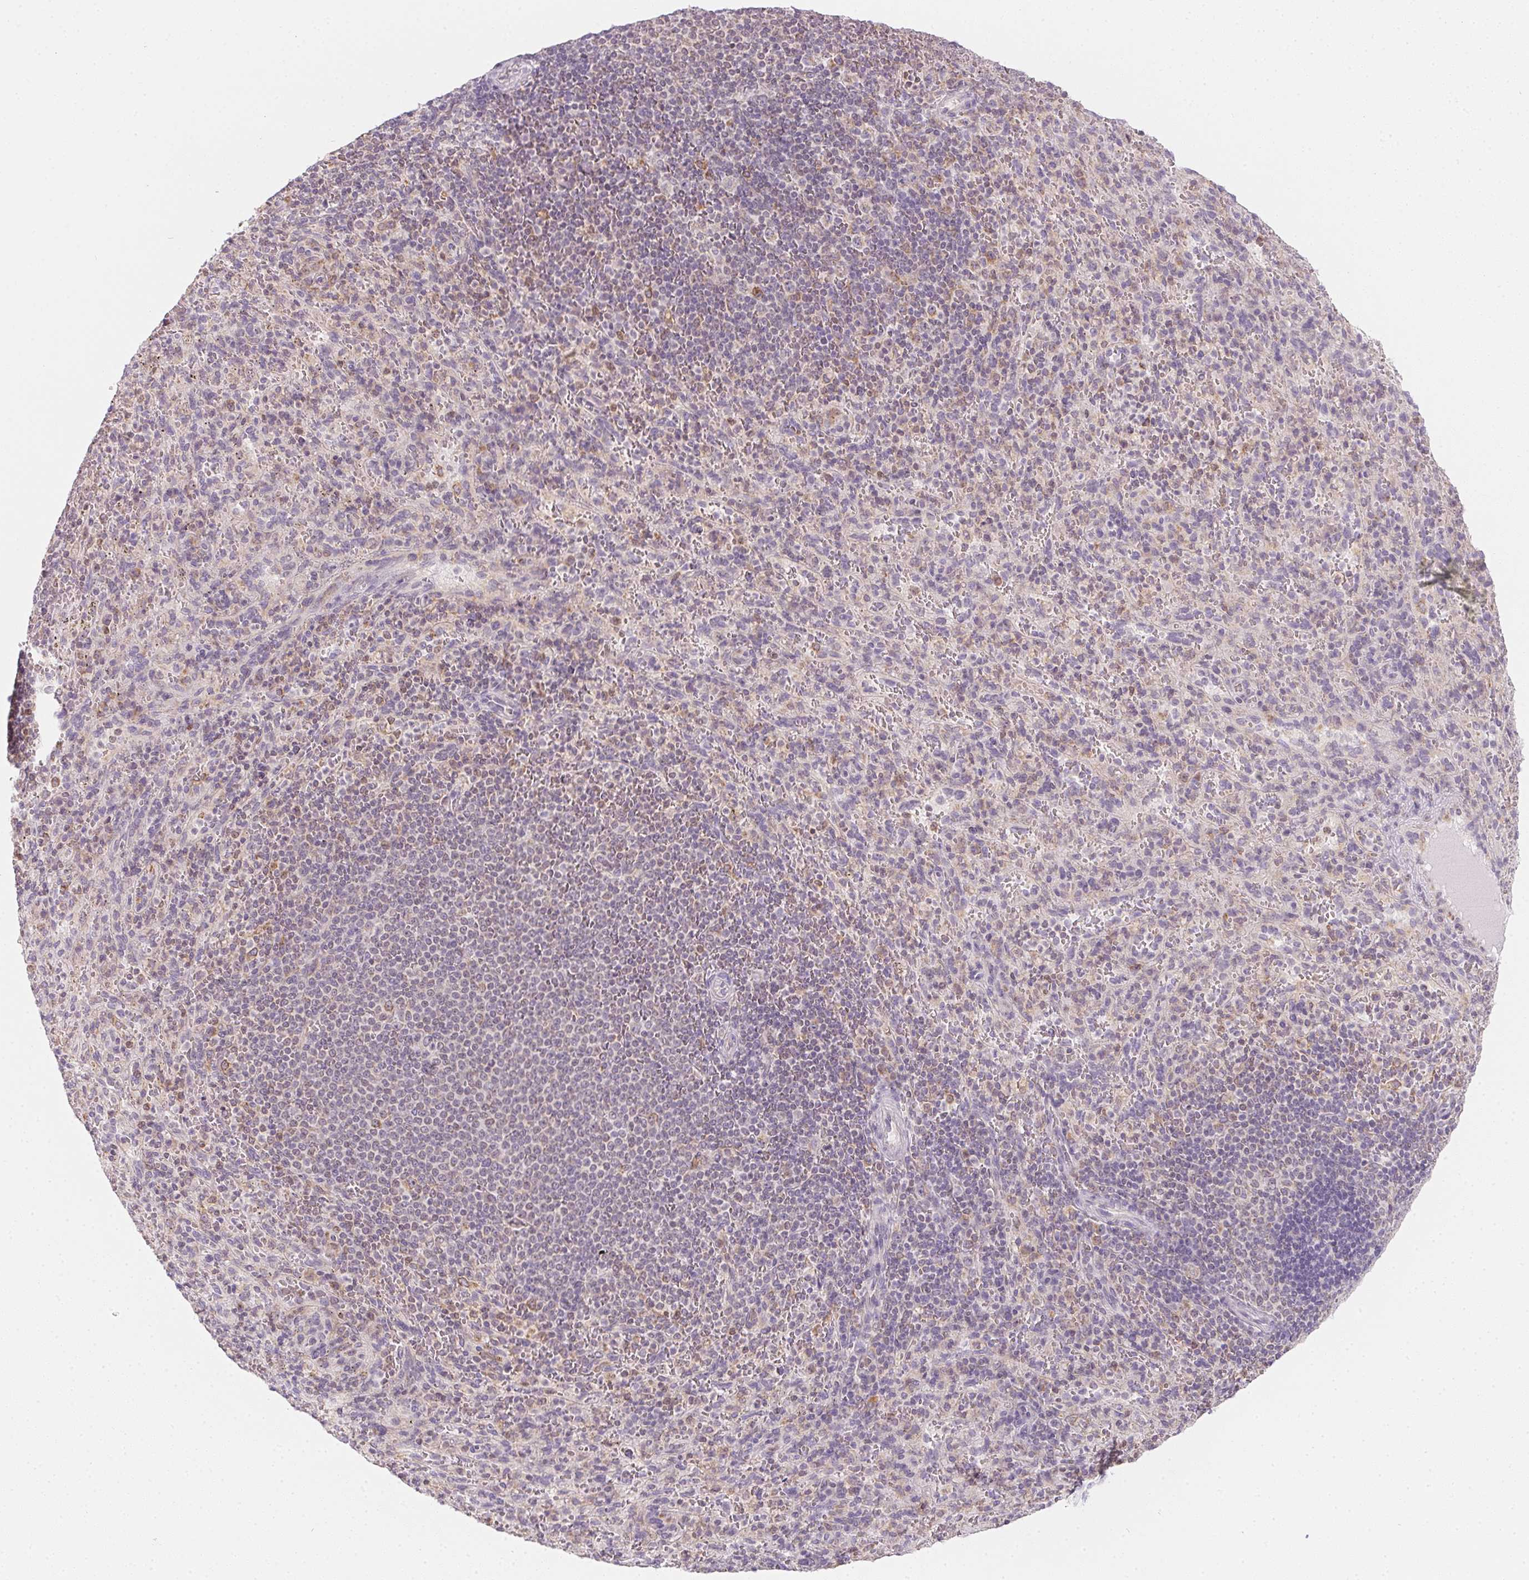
{"staining": {"intensity": "negative", "quantity": "none", "location": "none"}, "tissue": "spleen", "cell_type": "Cells in red pulp", "image_type": "normal", "snomed": [{"axis": "morphology", "description": "Normal tissue, NOS"}, {"axis": "topography", "description": "Spleen"}], "caption": "Protein analysis of normal spleen exhibits no significant staining in cells in red pulp. The staining is performed using DAB (3,3'-diaminobenzidine) brown chromogen with nuclei counter-stained in using hematoxylin.", "gene": "SOAT1", "patient": {"sex": "male", "age": 57}}